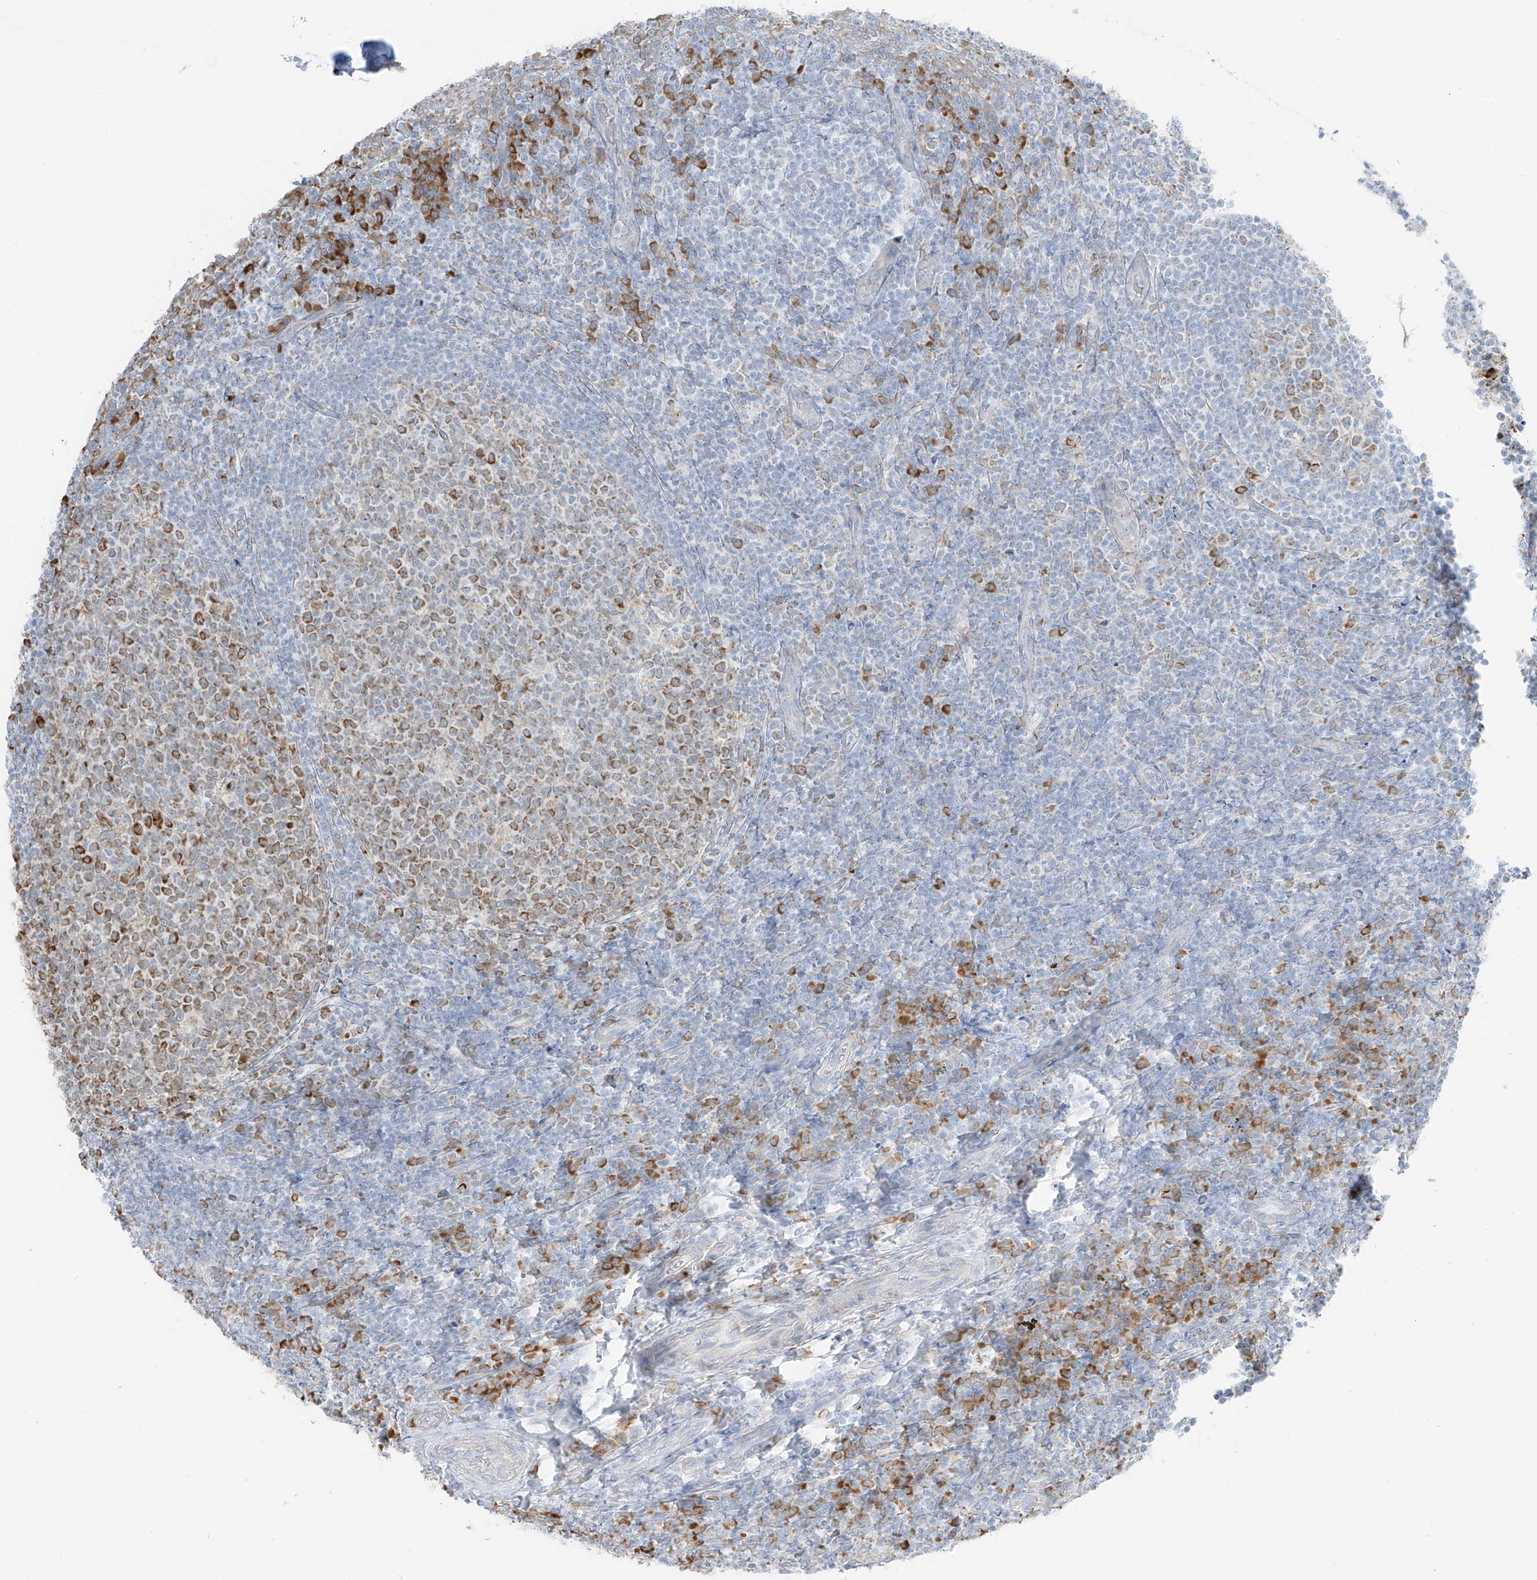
{"staining": {"intensity": "moderate", "quantity": ">75%", "location": "cytoplasmic/membranous"}, "tissue": "tonsil", "cell_type": "Germinal center cells", "image_type": "normal", "snomed": [{"axis": "morphology", "description": "Normal tissue, NOS"}, {"axis": "topography", "description": "Tonsil"}], "caption": "Immunohistochemical staining of unremarkable tonsil shows medium levels of moderate cytoplasmic/membranous staining in approximately >75% of germinal center cells.", "gene": "LRRC59", "patient": {"sex": "female", "age": 19}}